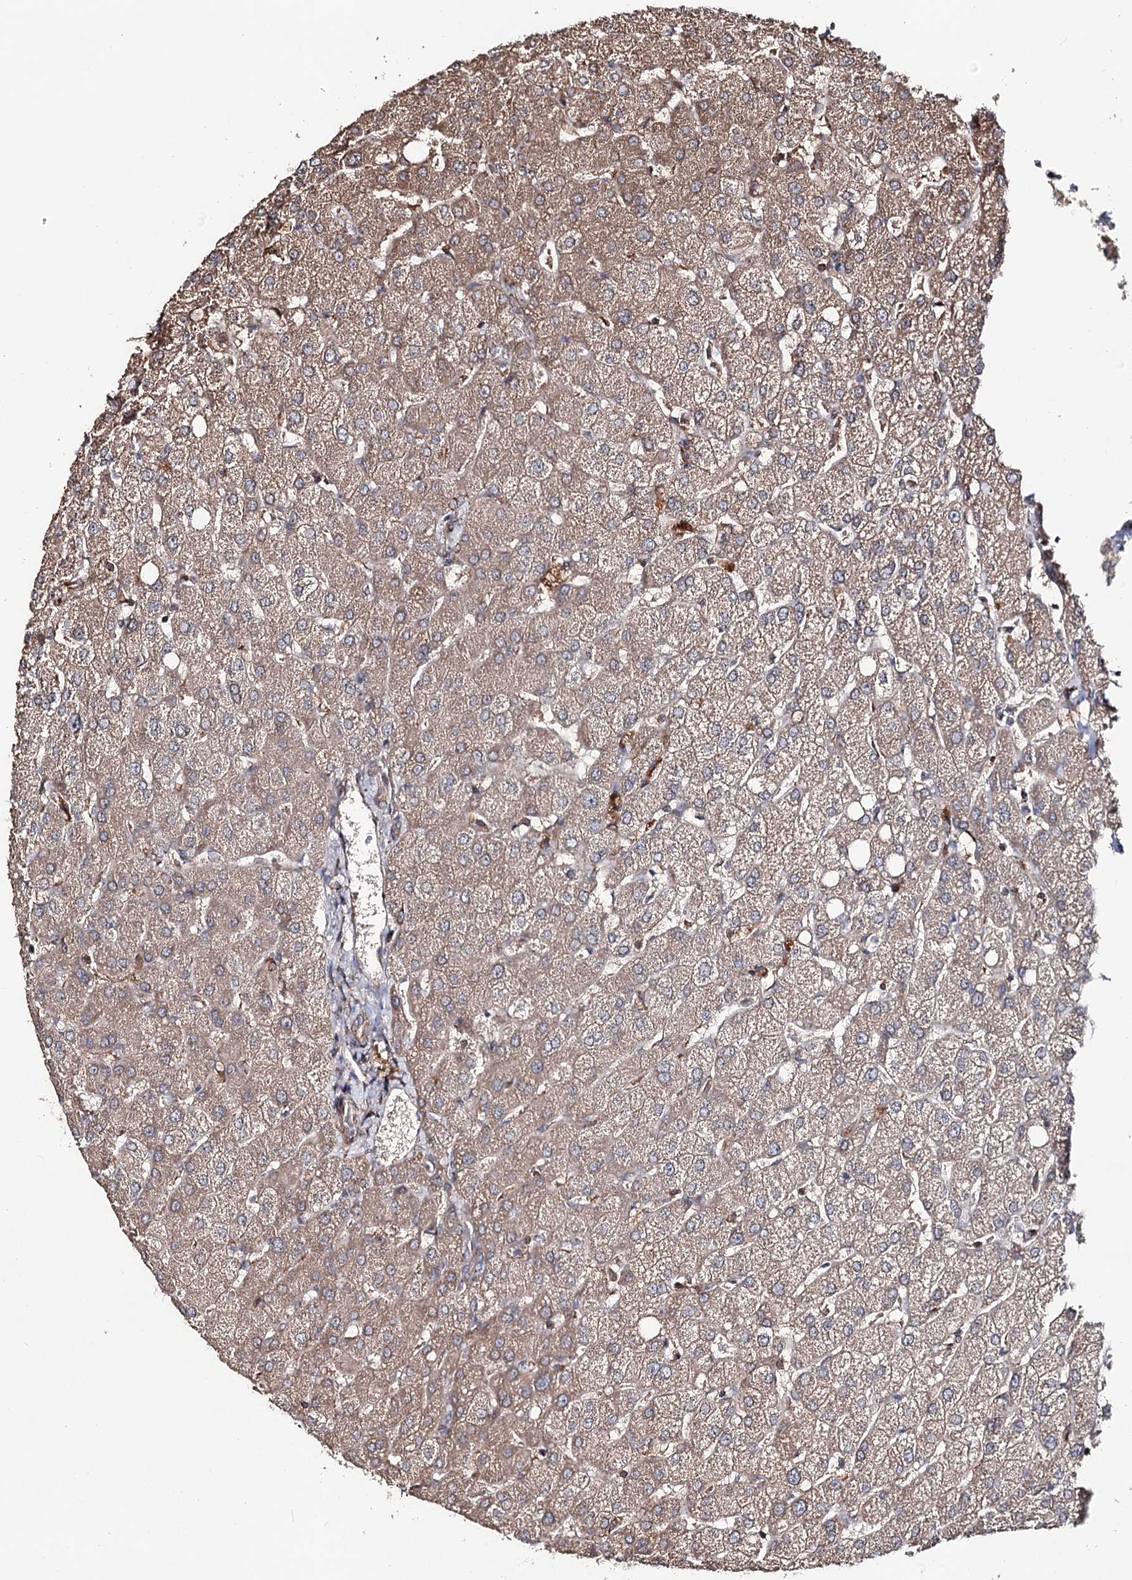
{"staining": {"intensity": "weak", "quantity": "<25%", "location": "cytoplasmic/membranous"}, "tissue": "liver", "cell_type": "Cholangiocytes", "image_type": "normal", "snomed": [{"axis": "morphology", "description": "Normal tissue, NOS"}, {"axis": "topography", "description": "Liver"}], "caption": "IHC of unremarkable liver displays no staining in cholangiocytes.", "gene": "MINDY3", "patient": {"sex": "female", "age": 54}}